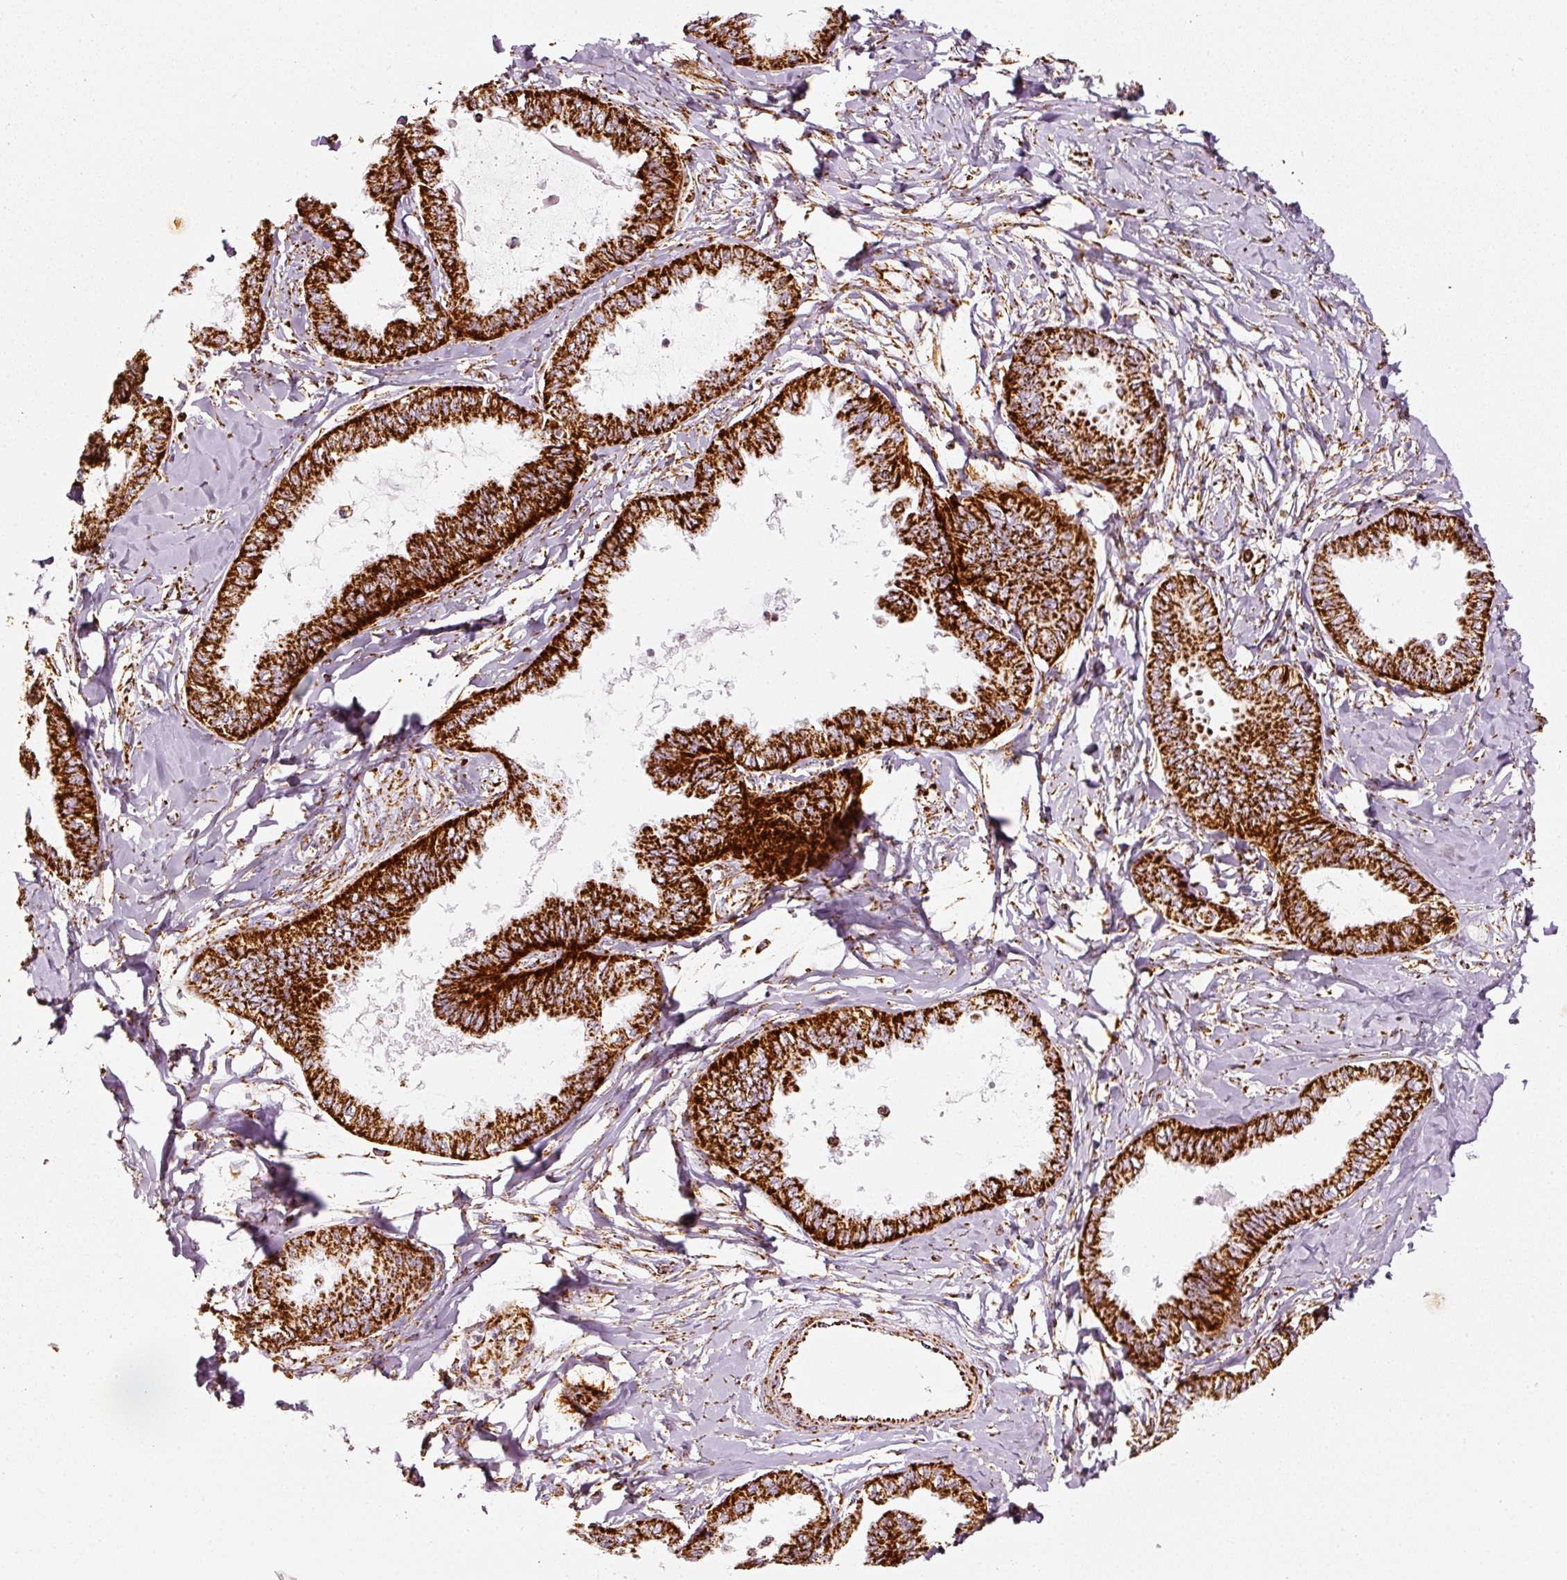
{"staining": {"intensity": "strong", "quantity": ">75%", "location": "cytoplasmic/membranous"}, "tissue": "ovarian cancer", "cell_type": "Tumor cells", "image_type": "cancer", "snomed": [{"axis": "morphology", "description": "Carcinoma, endometroid"}, {"axis": "topography", "description": "Ovary"}], "caption": "Strong cytoplasmic/membranous protein expression is identified in about >75% of tumor cells in ovarian endometroid carcinoma.", "gene": "MT-CO2", "patient": {"sex": "female", "age": 70}}